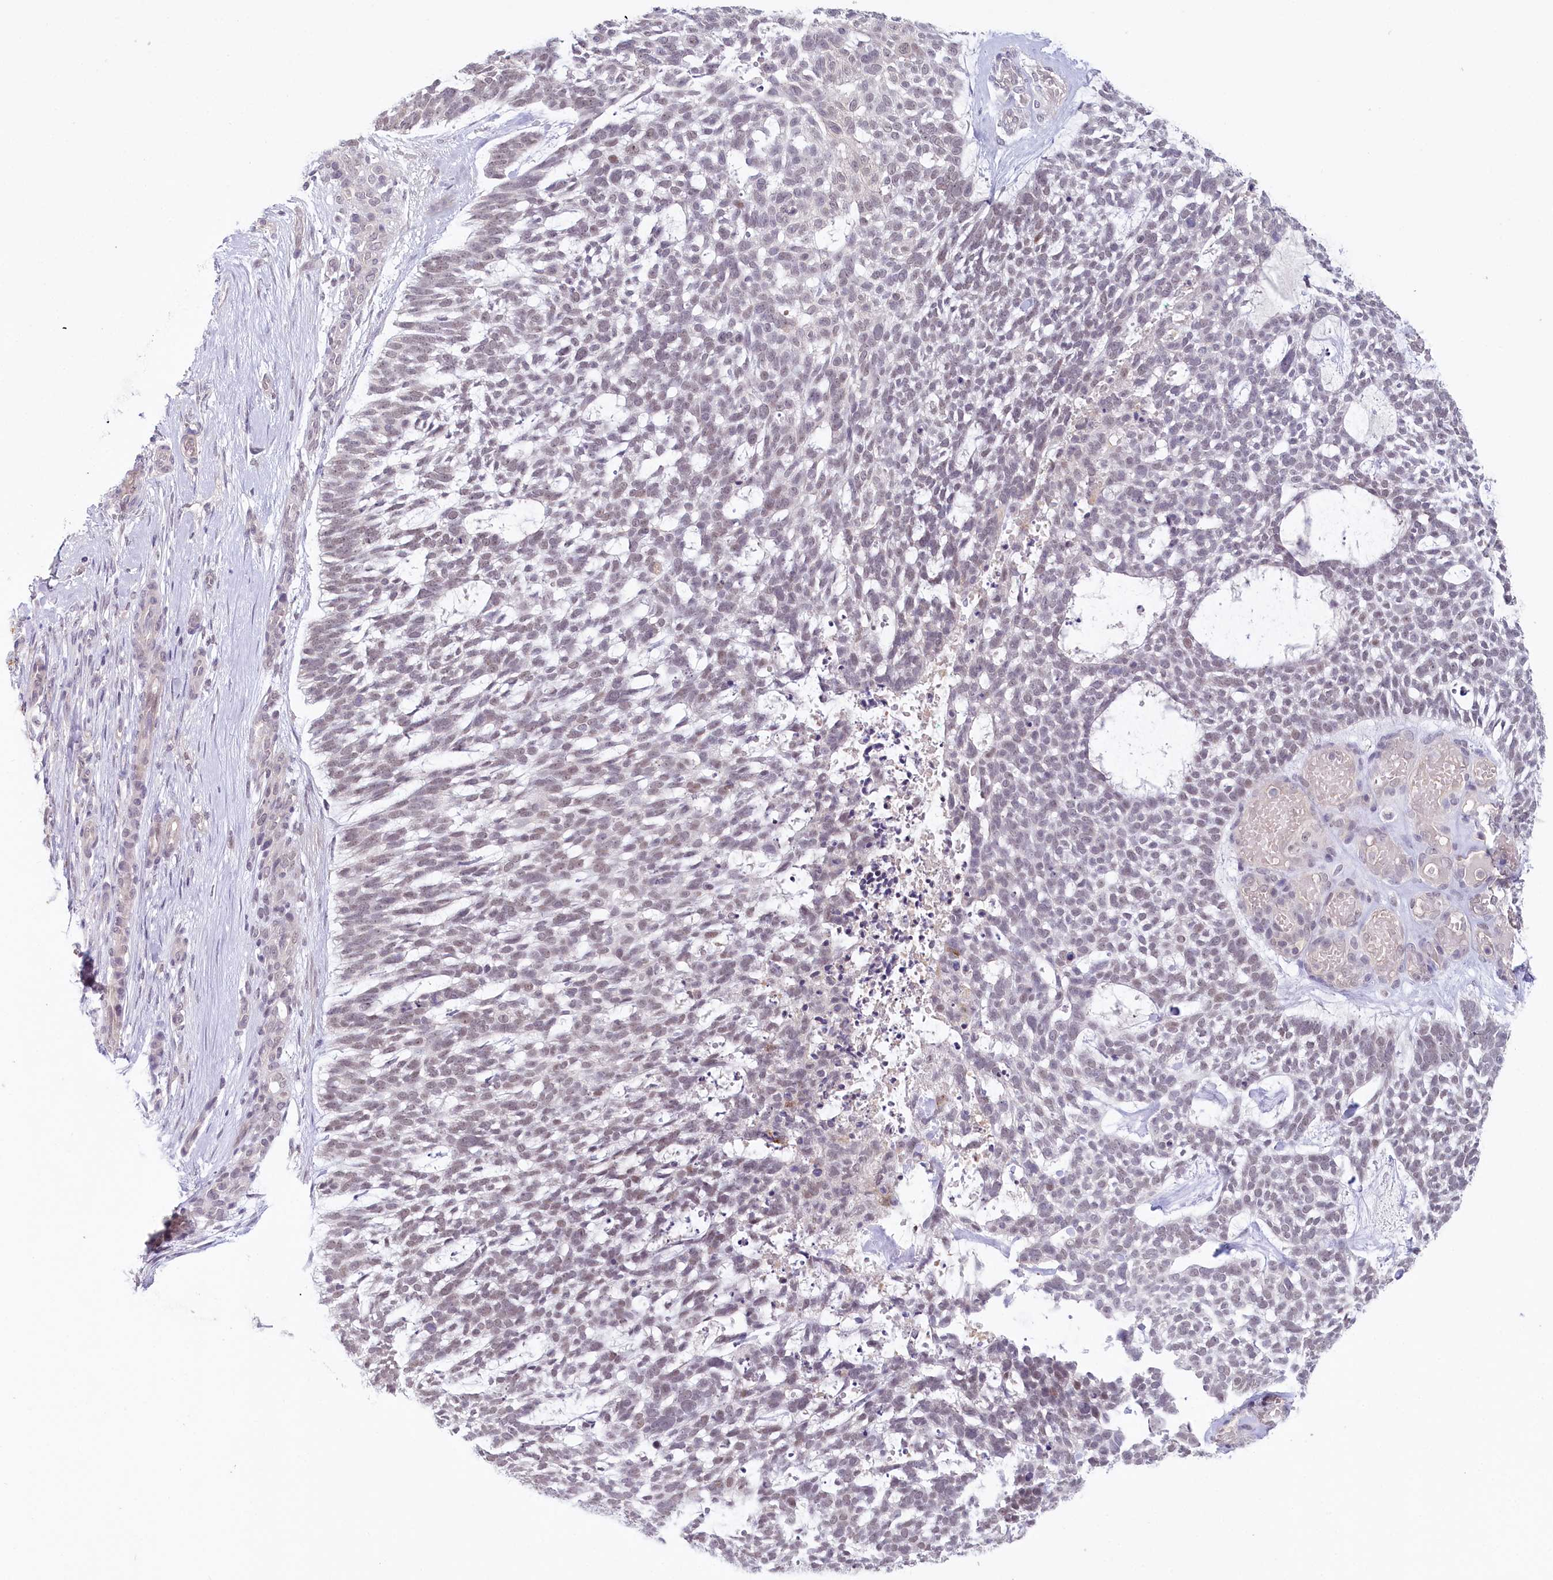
{"staining": {"intensity": "weak", "quantity": "<25%", "location": "nuclear"}, "tissue": "skin cancer", "cell_type": "Tumor cells", "image_type": "cancer", "snomed": [{"axis": "morphology", "description": "Basal cell carcinoma"}, {"axis": "topography", "description": "Skin"}], "caption": "Image shows no significant protein staining in tumor cells of basal cell carcinoma (skin). (Immunohistochemistry (ihc), brightfield microscopy, high magnification).", "gene": "AMTN", "patient": {"sex": "male", "age": 88}}